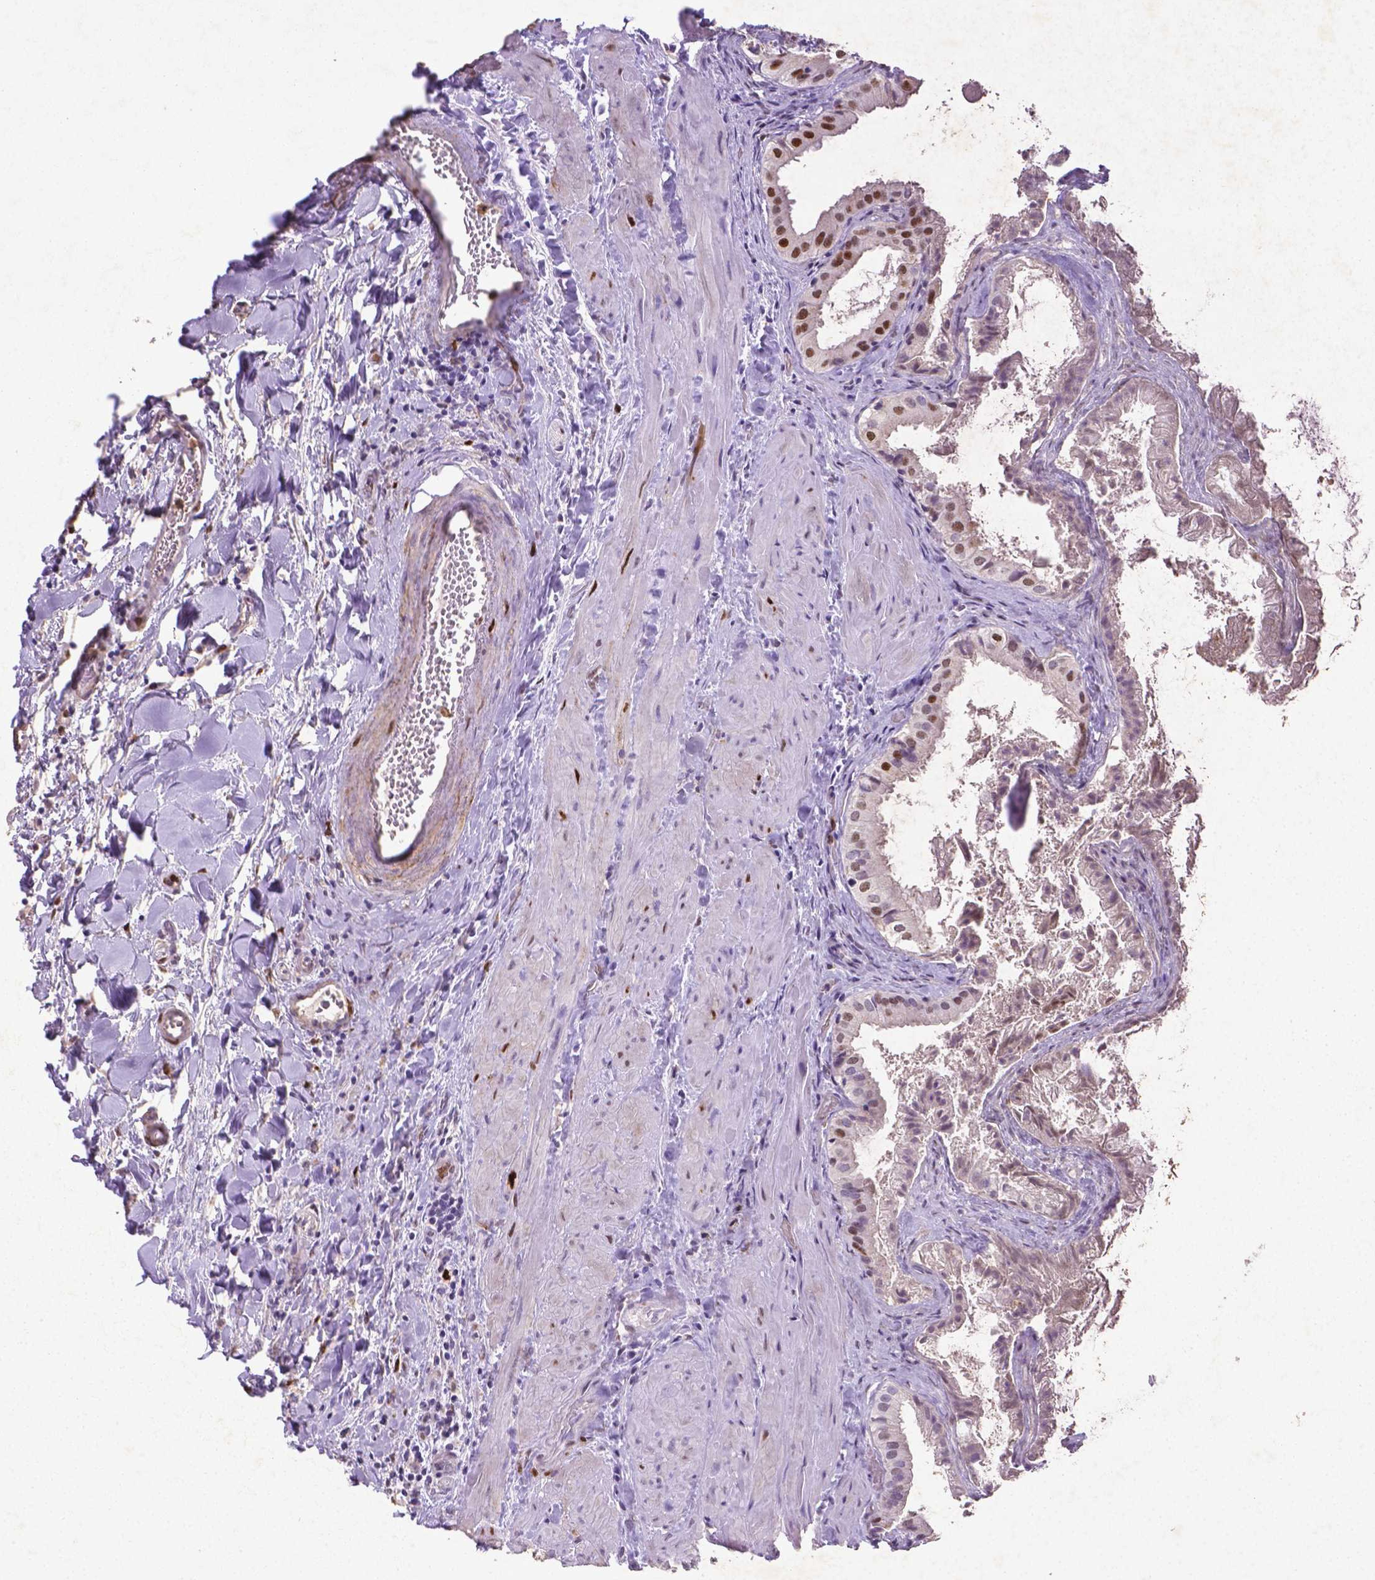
{"staining": {"intensity": "strong", "quantity": "25%-75%", "location": "cytoplasmic/membranous,nuclear"}, "tissue": "gallbladder", "cell_type": "Glandular cells", "image_type": "normal", "snomed": [{"axis": "morphology", "description": "Normal tissue, NOS"}, {"axis": "topography", "description": "Gallbladder"}], "caption": "Gallbladder stained with a brown dye shows strong cytoplasmic/membranous,nuclear positive staining in approximately 25%-75% of glandular cells.", "gene": "CDKN1A", "patient": {"sex": "male", "age": 70}}